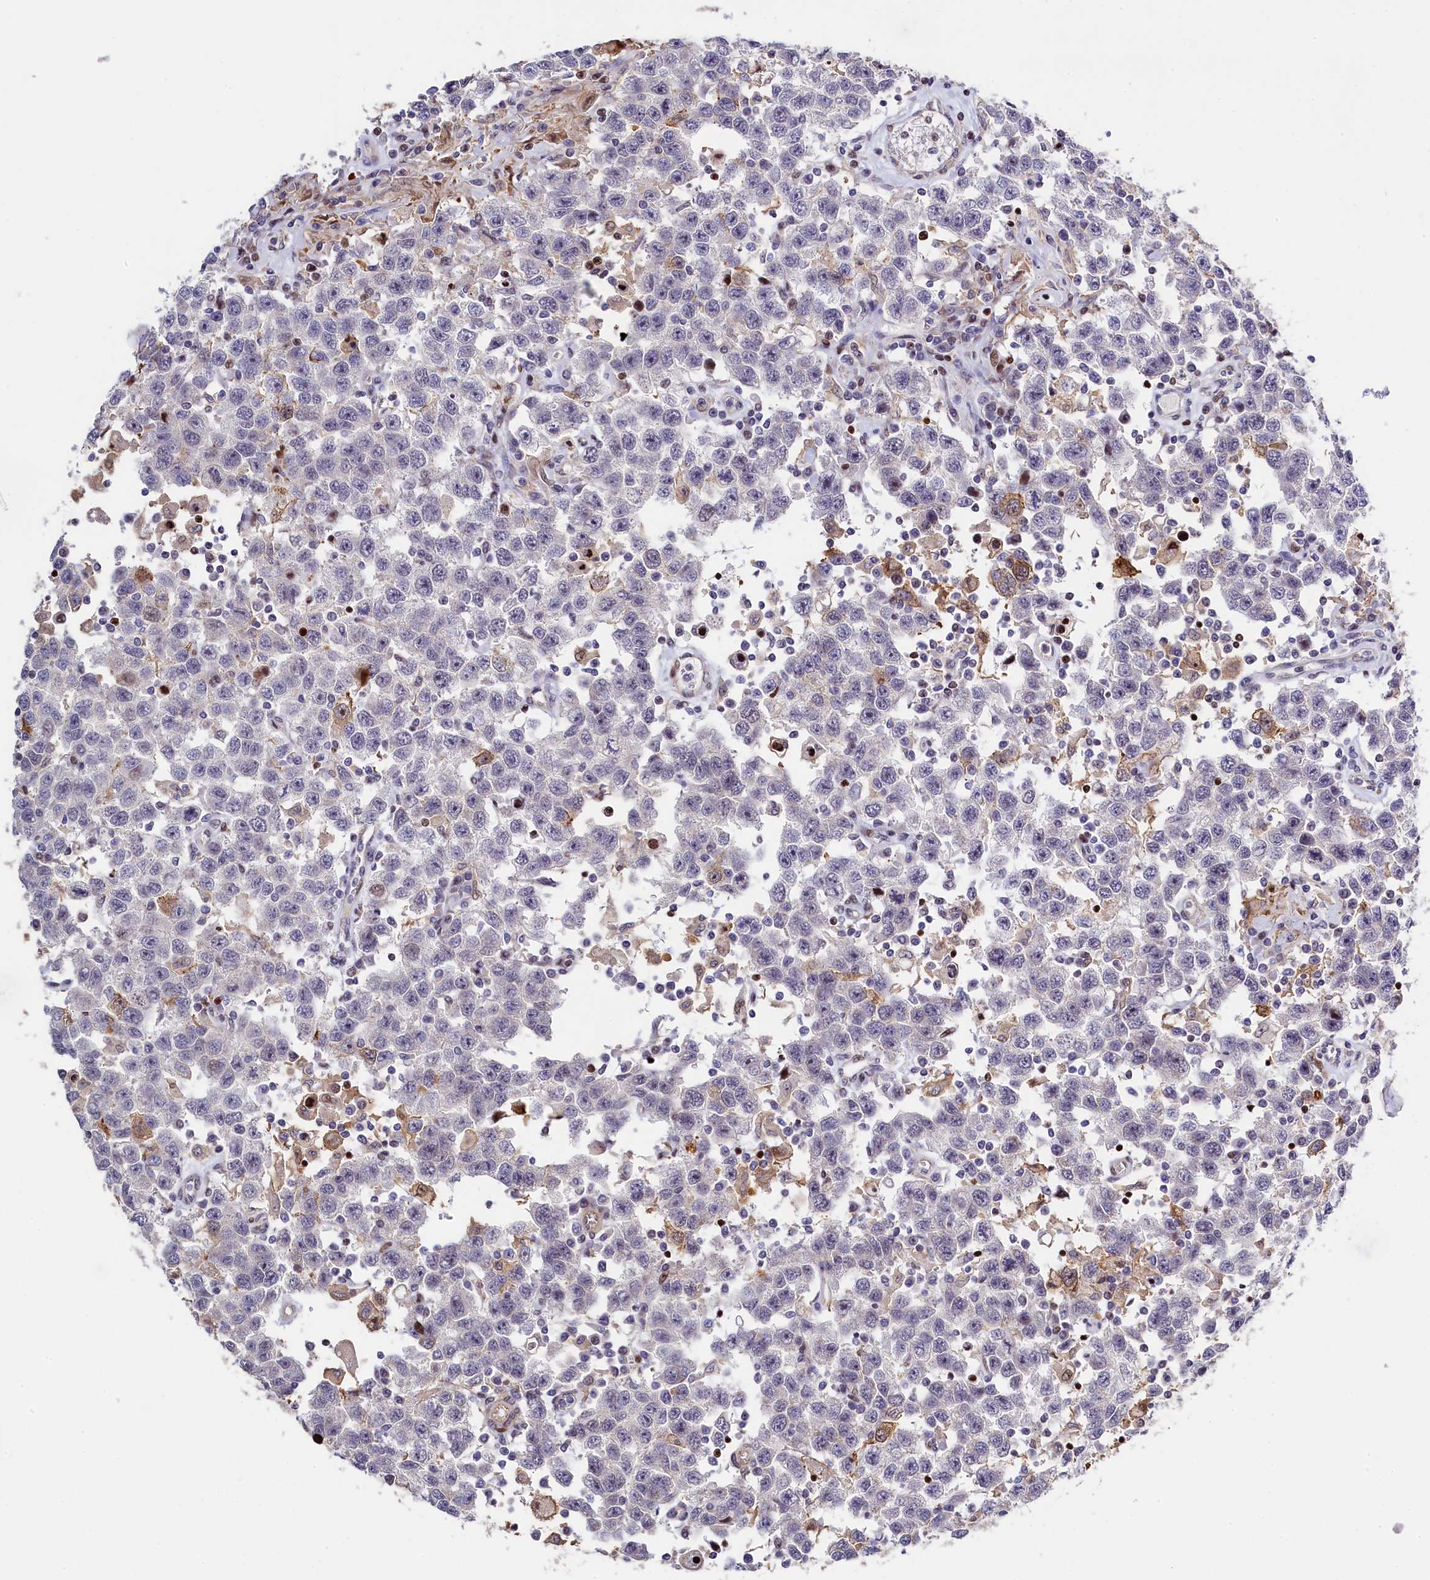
{"staining": {"intensity": "negative", "quantity": "none", "location": "none"}, "tissue": "testis cancer", "cell_type": "Tumor cells", "image_type": "cancer", "snomed": [{"axis": "morphology", "description": "Seminoma, NOS"}, {"axis": "topography", "description": "Testis"}], "caption": "Tumor cells are negative for brown protein staining in seminoma (testis). (DAB immunohistochemistry (IHC) with hematoxylin counter stain).", "gene": "TGDS", "patient": {"sex": "male", "age": 41}}